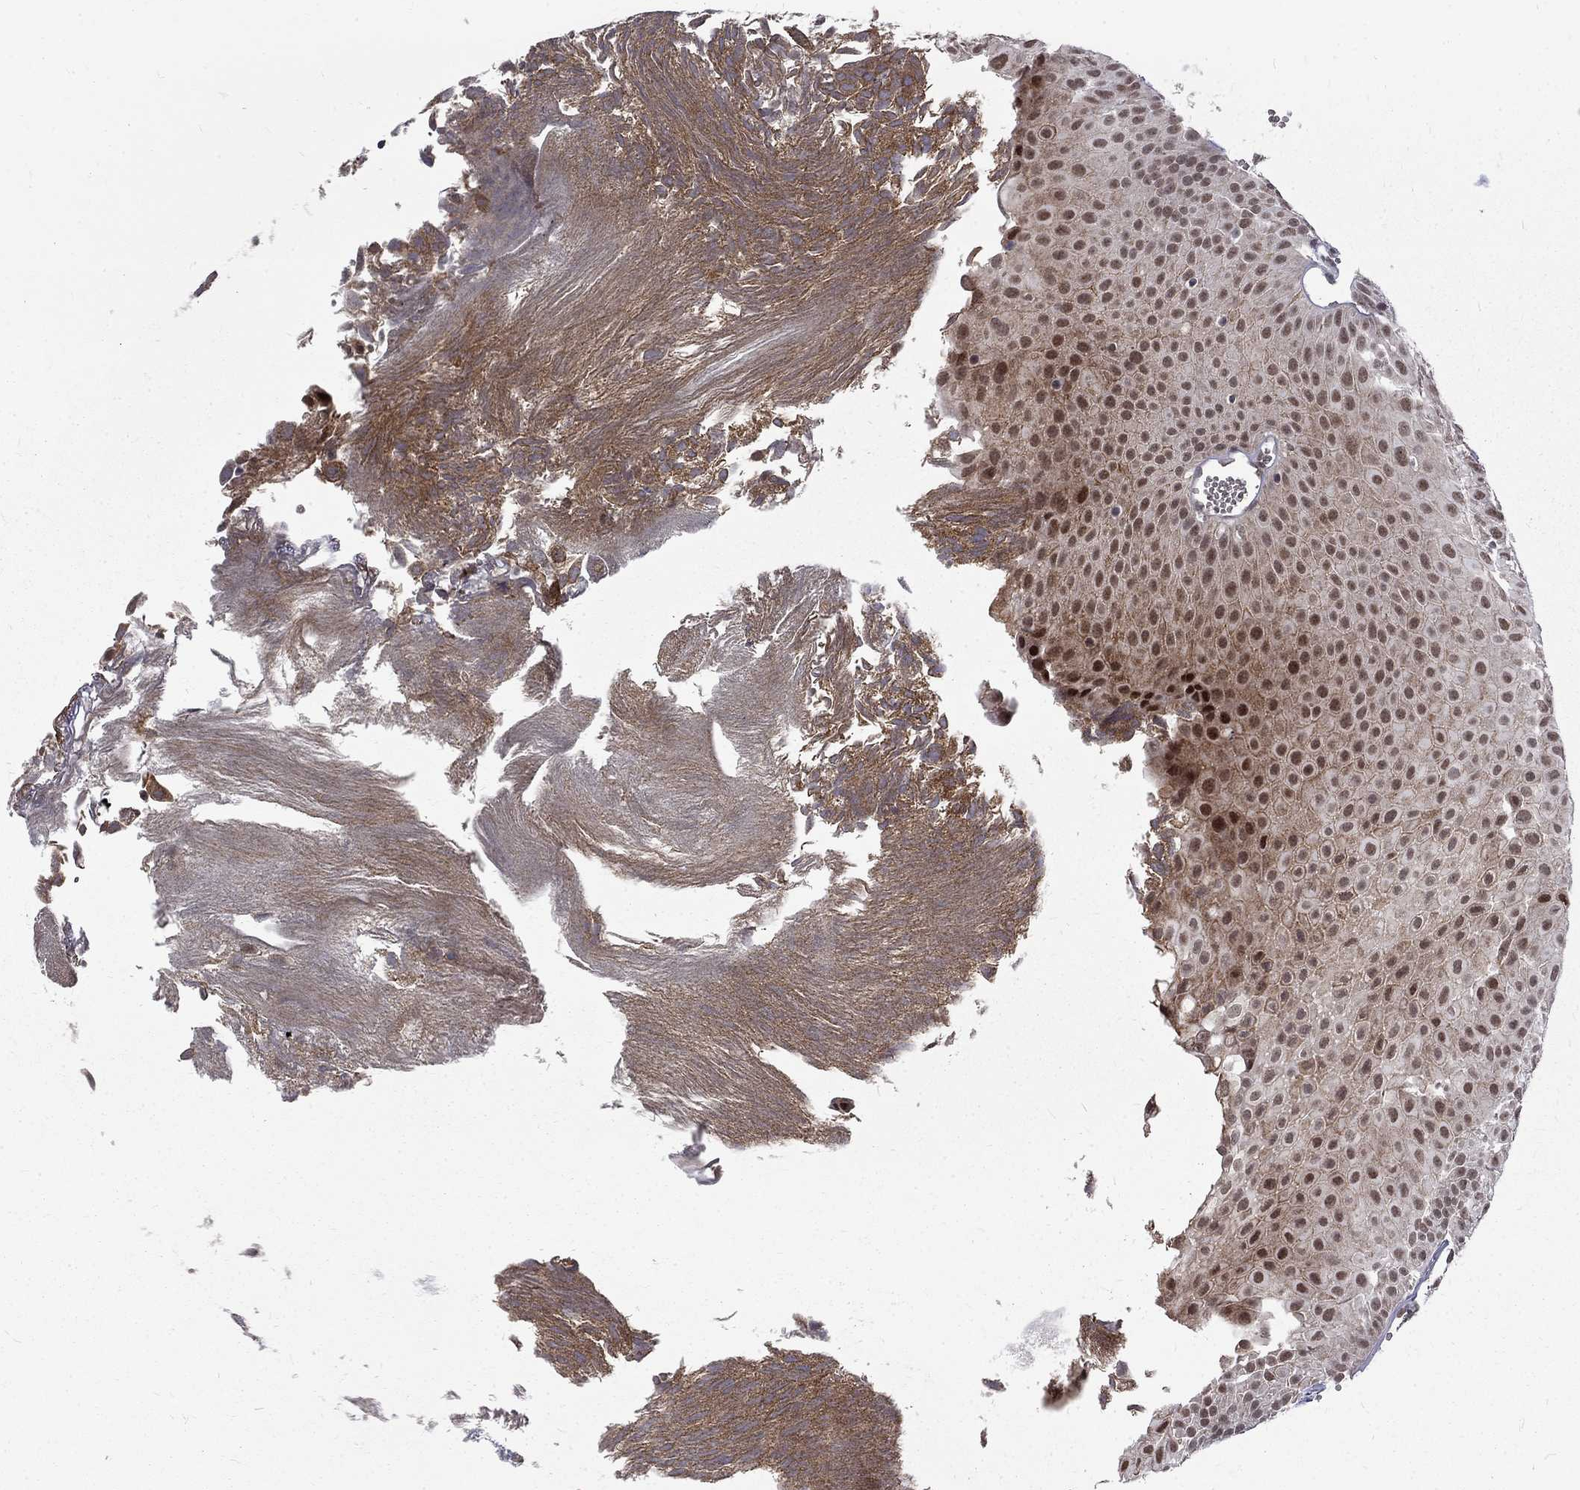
{"staining": {"intensity": "moderate", "quantity": "25%-75%", "location": "nuclear"}, "tissue": "urothelial cancer", "cell_type": "Tumor cells", "image_type": "cancer", "snomed": [{"axis": "morphology", "description": "Urothelial carcinoma, Low grade"}, {"axis": "topography", "description": "Urinary bladder"}], "caption": "The immunohistochemical stain labels moderate nuclear expression in tumor cells of urothelial cancer tissue. The staining was performed using DAB (3,3'-diaminobenzidine), with brown indicating positive protein expression. Nuclei are stained blue with hematoxylin.", "gene": "TCEAL1", "patient": {"sex": "male", "age": 52}}